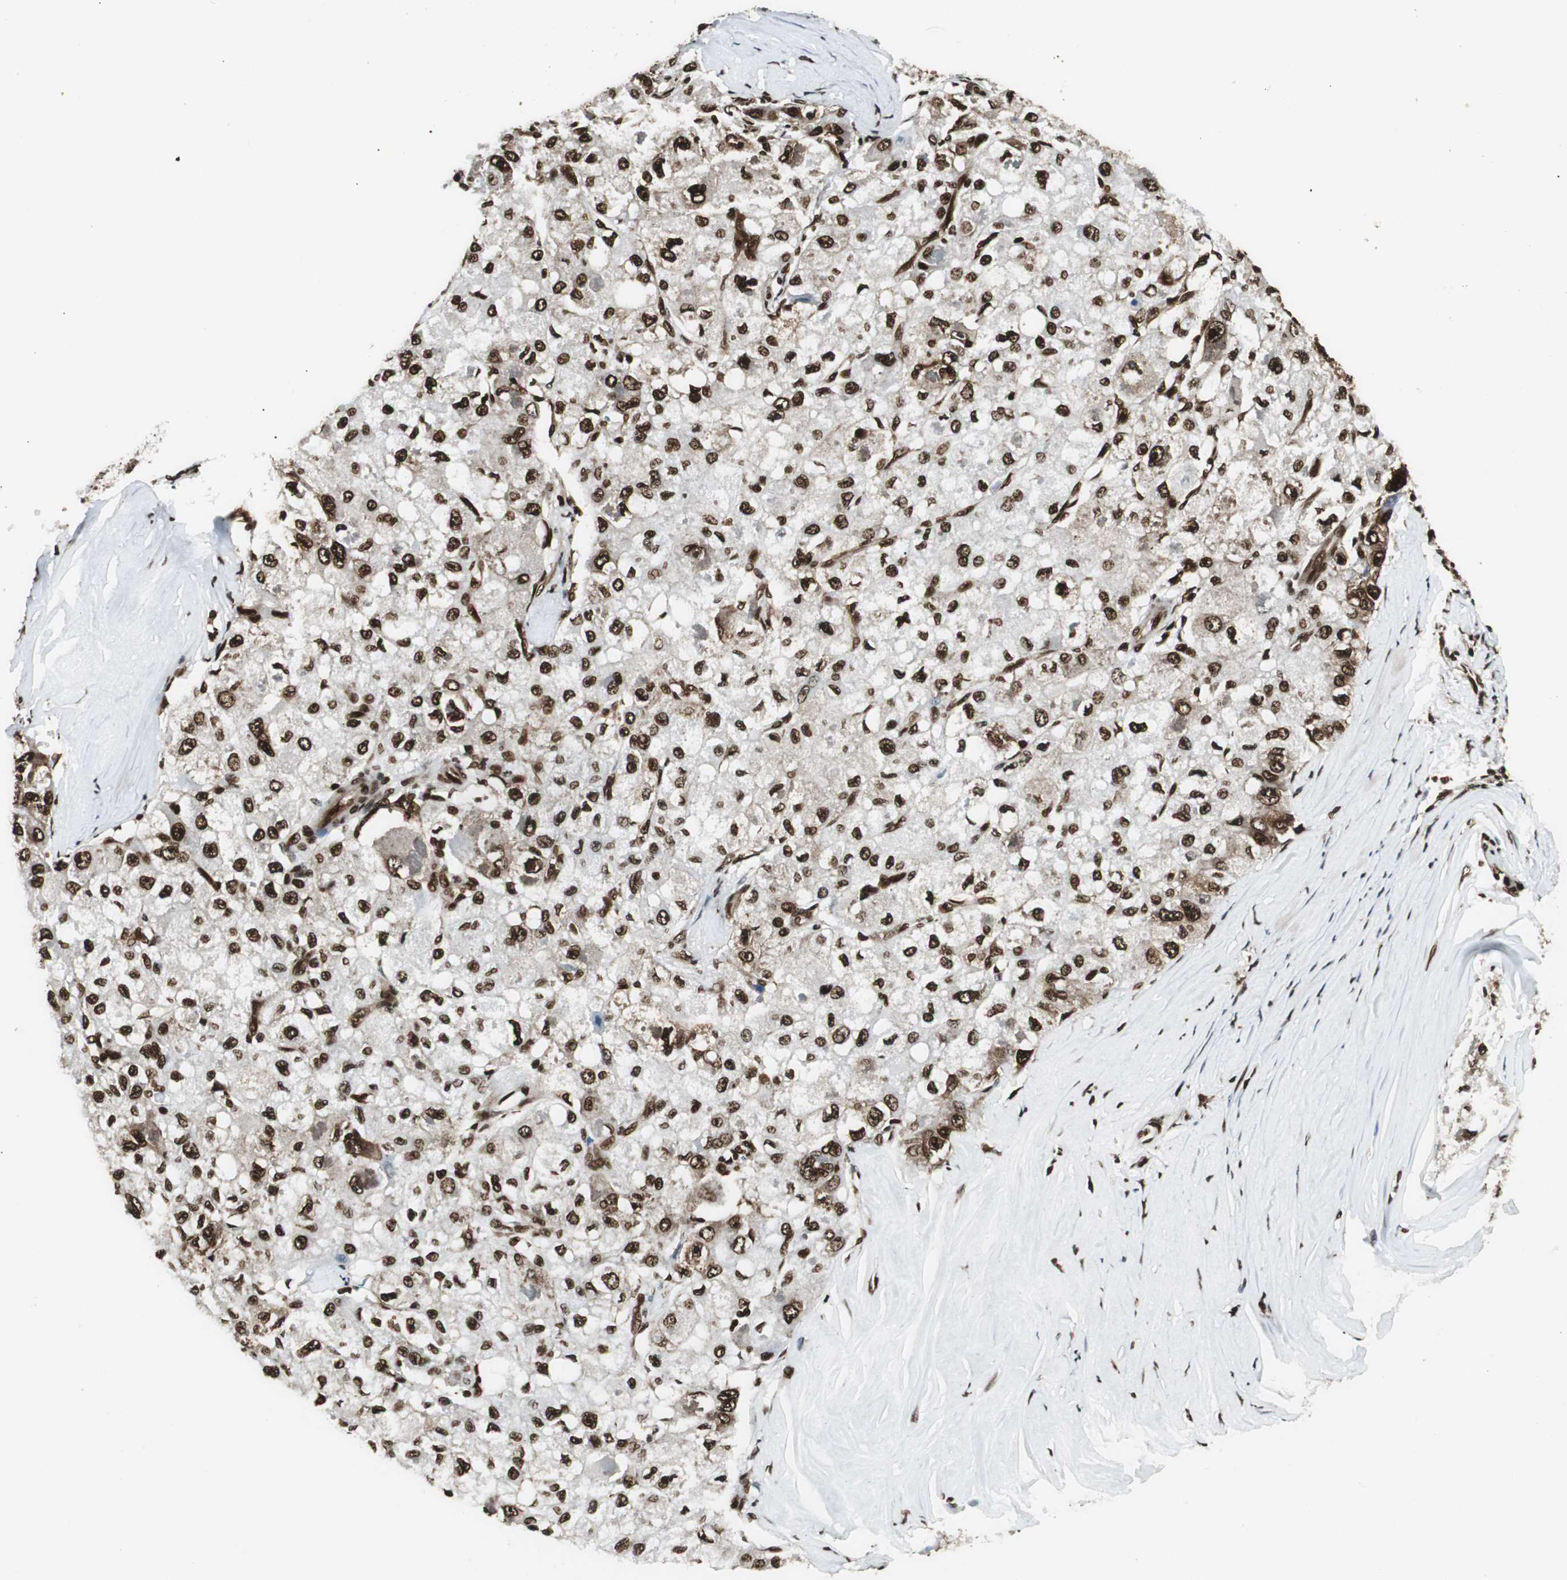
{"staining": {"intensity": "strong", "quantity": ">75%", "location": "nuclear"}, "tissue": "liver cancer", "cell_type": "Tumor cells", "image_type": "cancer", "snomed": [{"axis": "morphology", "description": "Carcinoma, Hepatocellular, NOS"}, {"axis": "topography", "description": "Liver"}], "caption": "Strong nuclear positivity for a protein is appreciated in about >75% of tumor cells of liver hepatocellular carcinoma using IHC.", "gene": "EWSR1", "patient": {"sex": "male", "age": 80}}